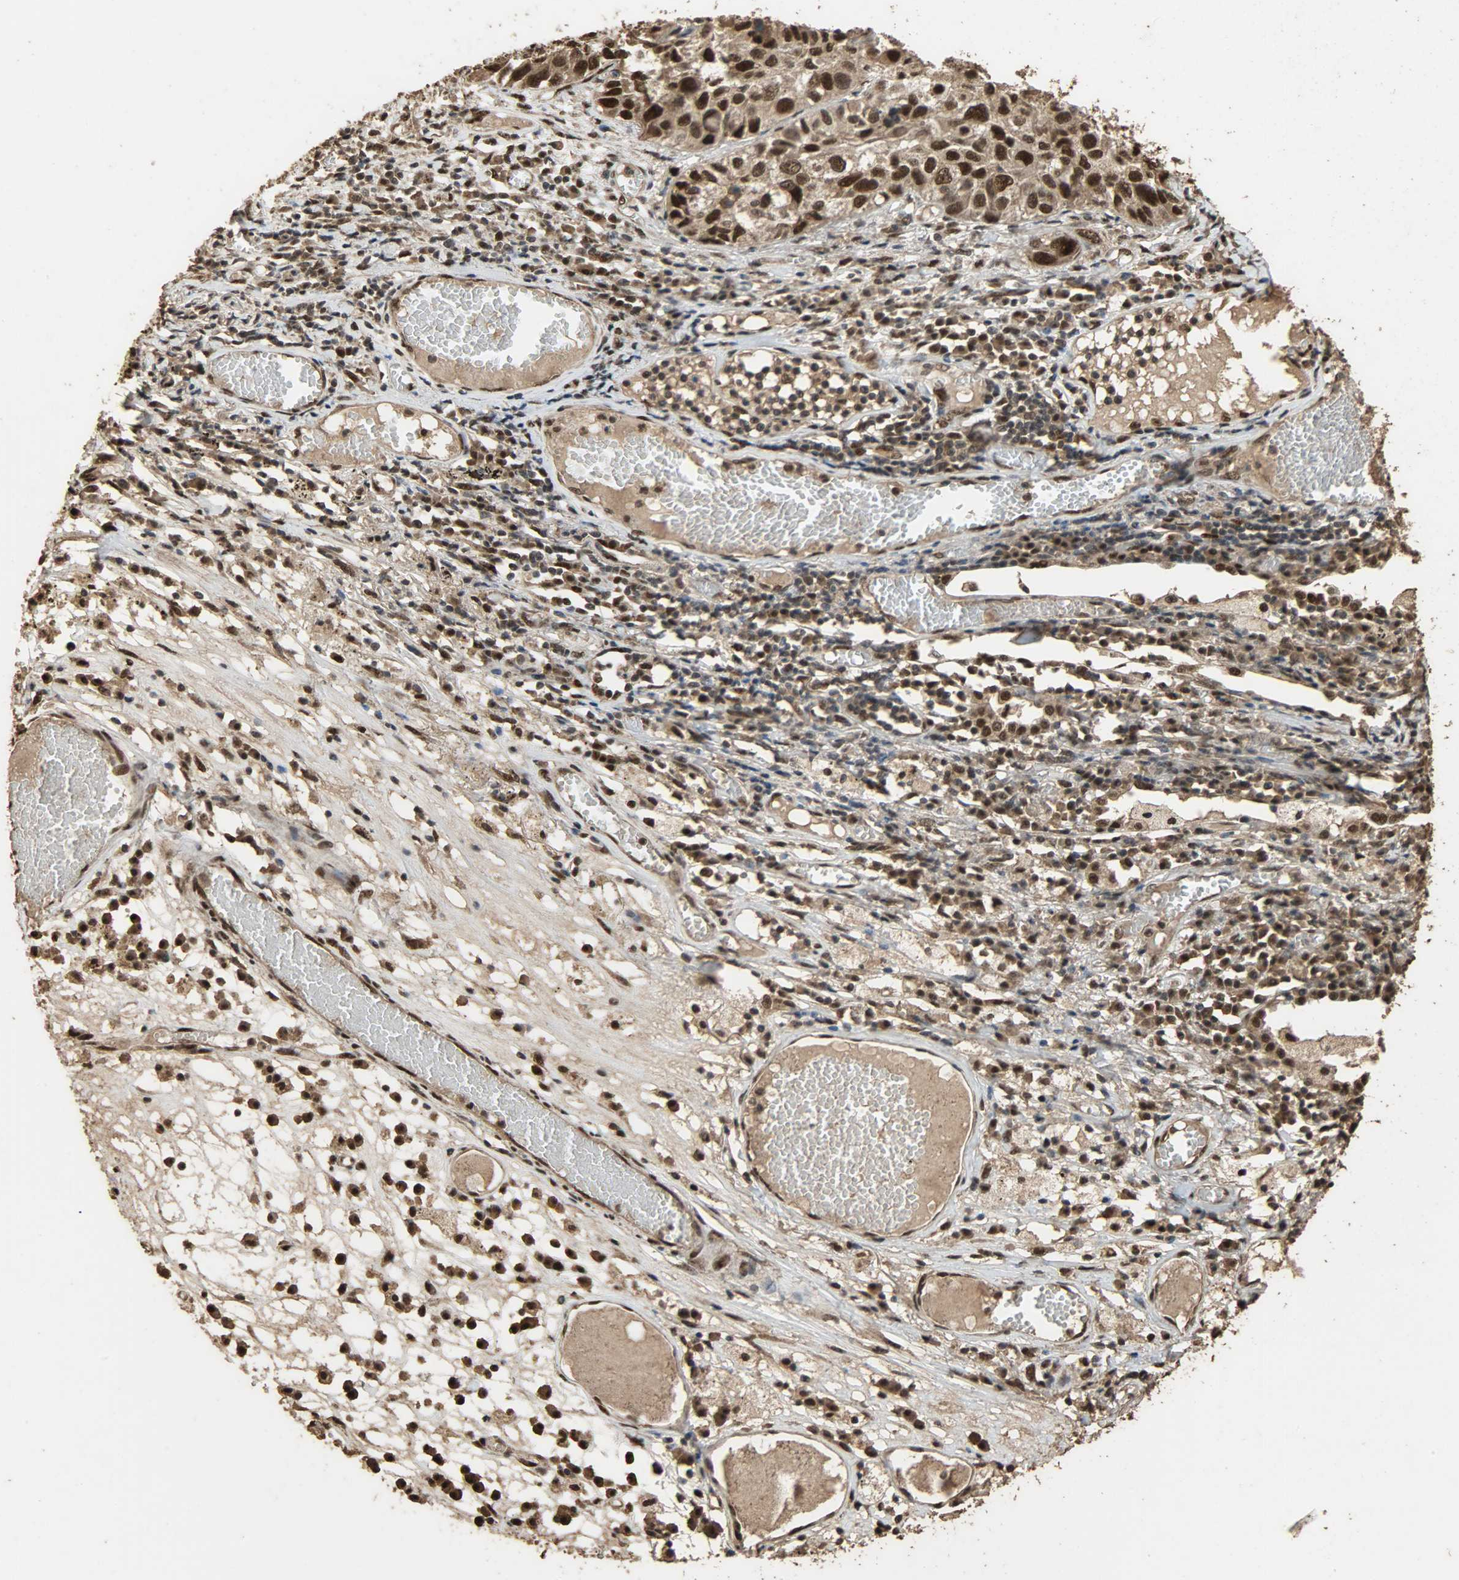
{"staining": {"intensity": "strong", "quantity": ">75%", "location": "cytoplasmic/membranous,nuclear"}, "tissue": "lung cancer", "cell_type": "Tumor cells", "image_type": "cancer", "snomed": [{"axis": "morphology", "description": "Squamous cell carcinoma, NOS"}, {"axis": "topography", "description": "Lung"}], "caption": "Immunohistochemical staining of human squamous cell carcinoma (lung) exhibits high levels of strong cytoplasmic/membranous and nuclear protein staining in approximately >75% of tumor cells.", "gene": "CCNT2", "patient": {"sex": "male", "age": 71}}